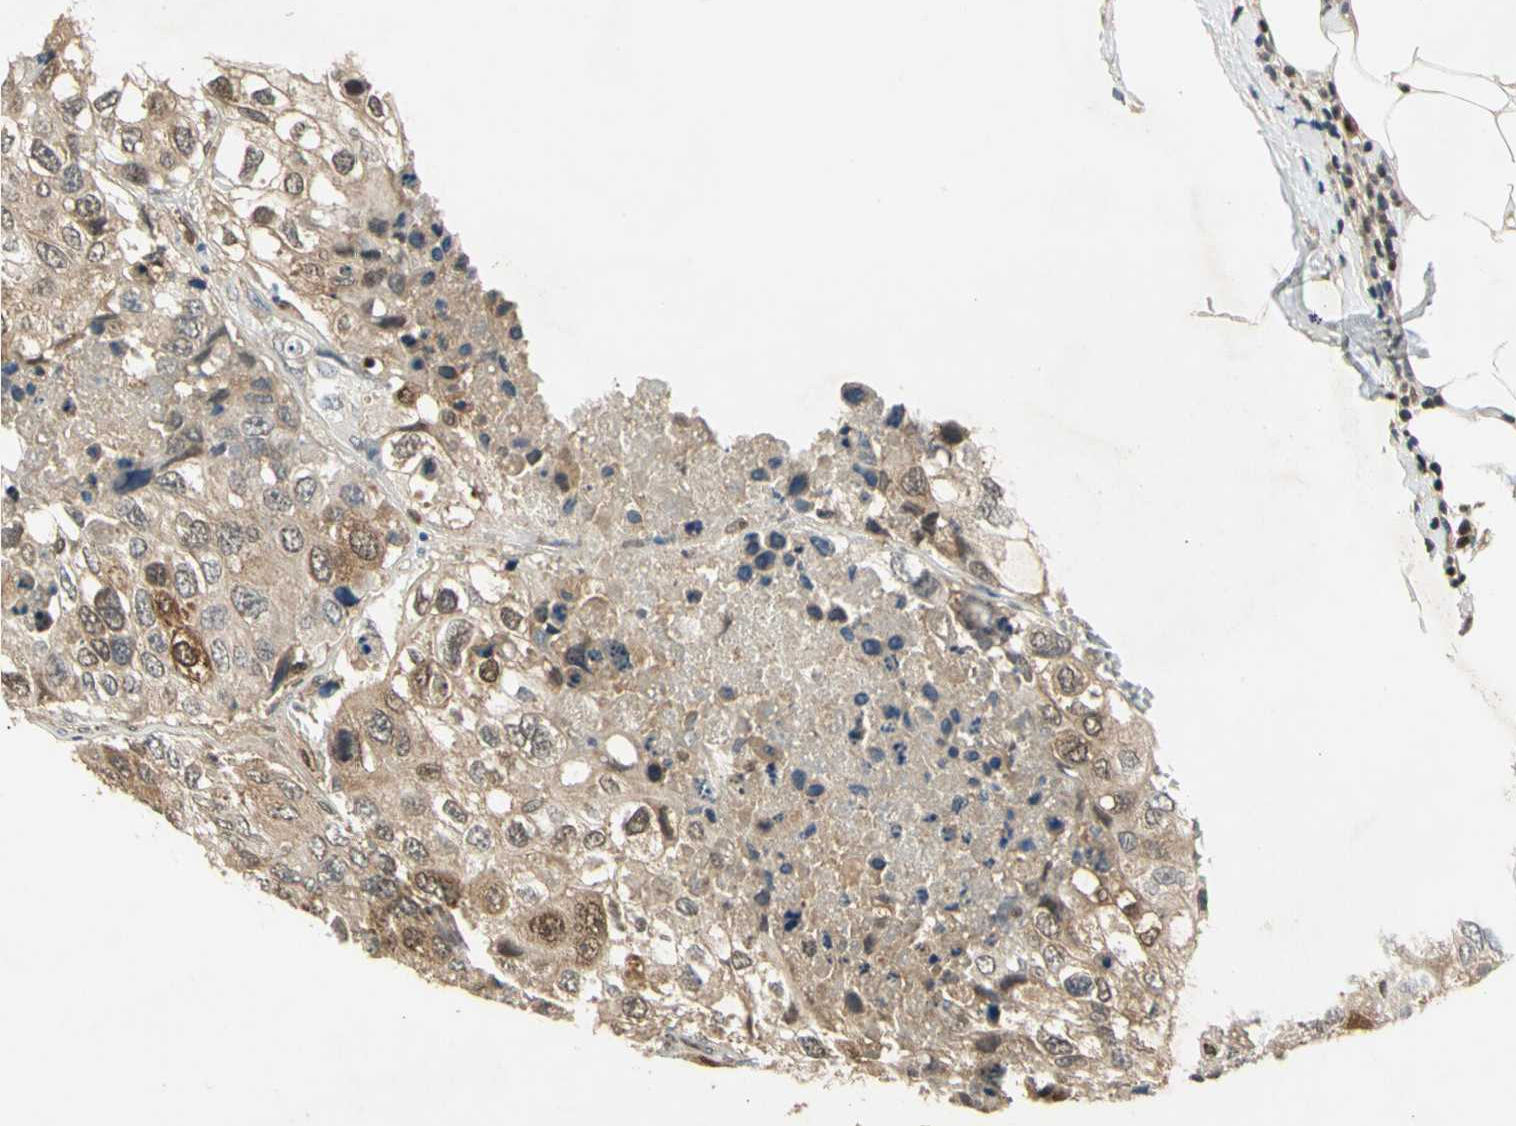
{"staining": {"intensity": "moderate", "quantity": ">75%", "location": "cytoplasmic/membranous"}, "tissue": "urothelial cancer", "cell_type": "Tumor cells", "image_type": "cancer", "snomed": [{"axis": "morphology", "description": "Urothelial carcinoma, High grade"}, {"axis": "topography", "description": "Lymph node"}, {"axis": "topography", "description": "Urinary bladder"}], "caption": "Immunohistochemical staining of human urothelial carcinoma (high-grade) displays medium levels of moderate cytoplasmic/membranous protein expression in about >75% of tumor cells. The staining is performed using DAB brown chromogen to label protein expression. The nuclei are counter-stained blue using hematoxylin.", "gene": "GSR", "patient": {"sex": "male", "age": 51}}